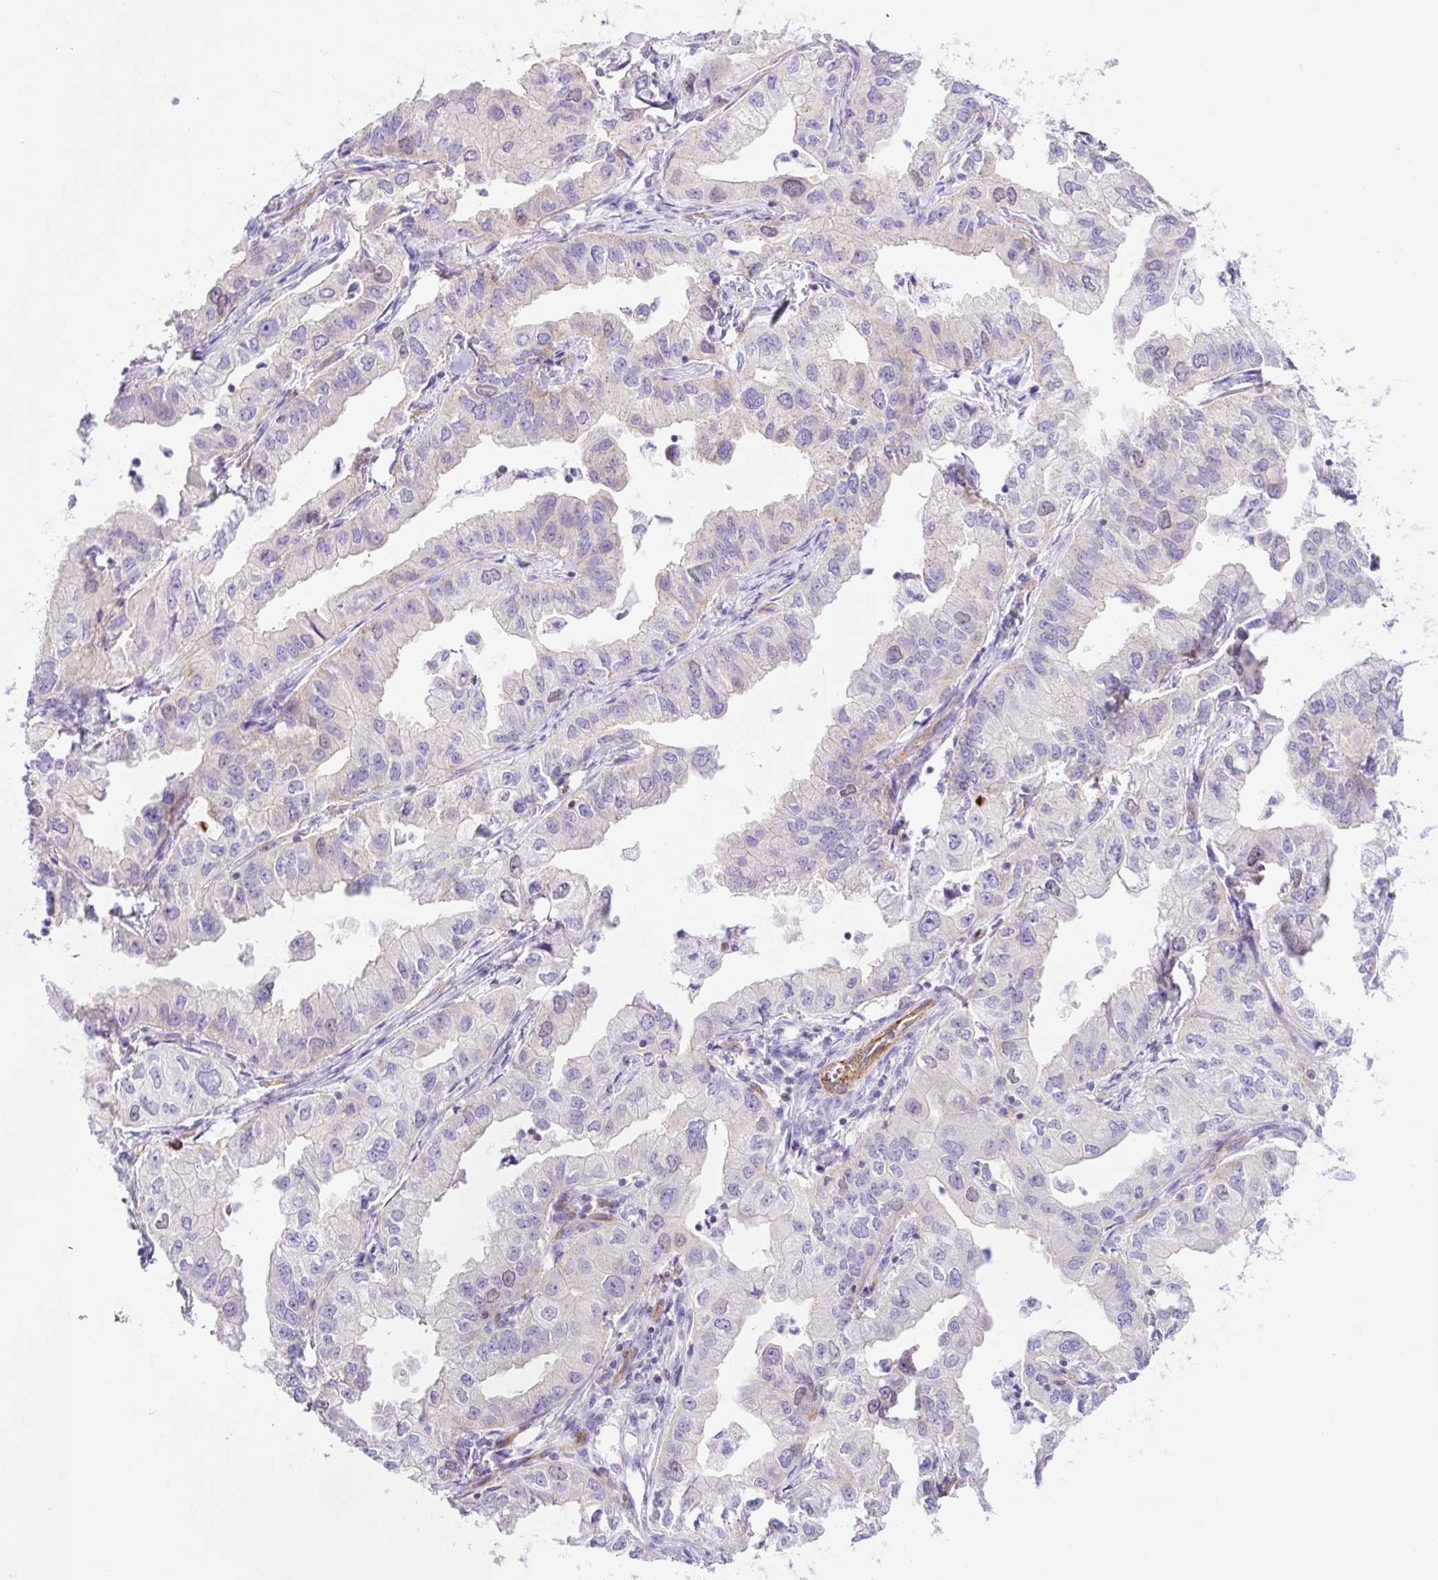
{"staining": {"intensity": "negative", "quantity": "none", "location": "none"}, "tissue": "lung cancer", "cell_type": "Tumor cells", "image_type": "cancer", "snomed": [{"axis": "morphology", "description": "Adenocarcinoma, NOS"}, {"axis": "topography", "description": "Lung"}], "caption": "Human lung adenocarcinoma stained for a protein using immunohistochemistry displays no positivity in tumor cells.", "gene": "HIP1R", "patient": {"sex": "male", "age": 48}}